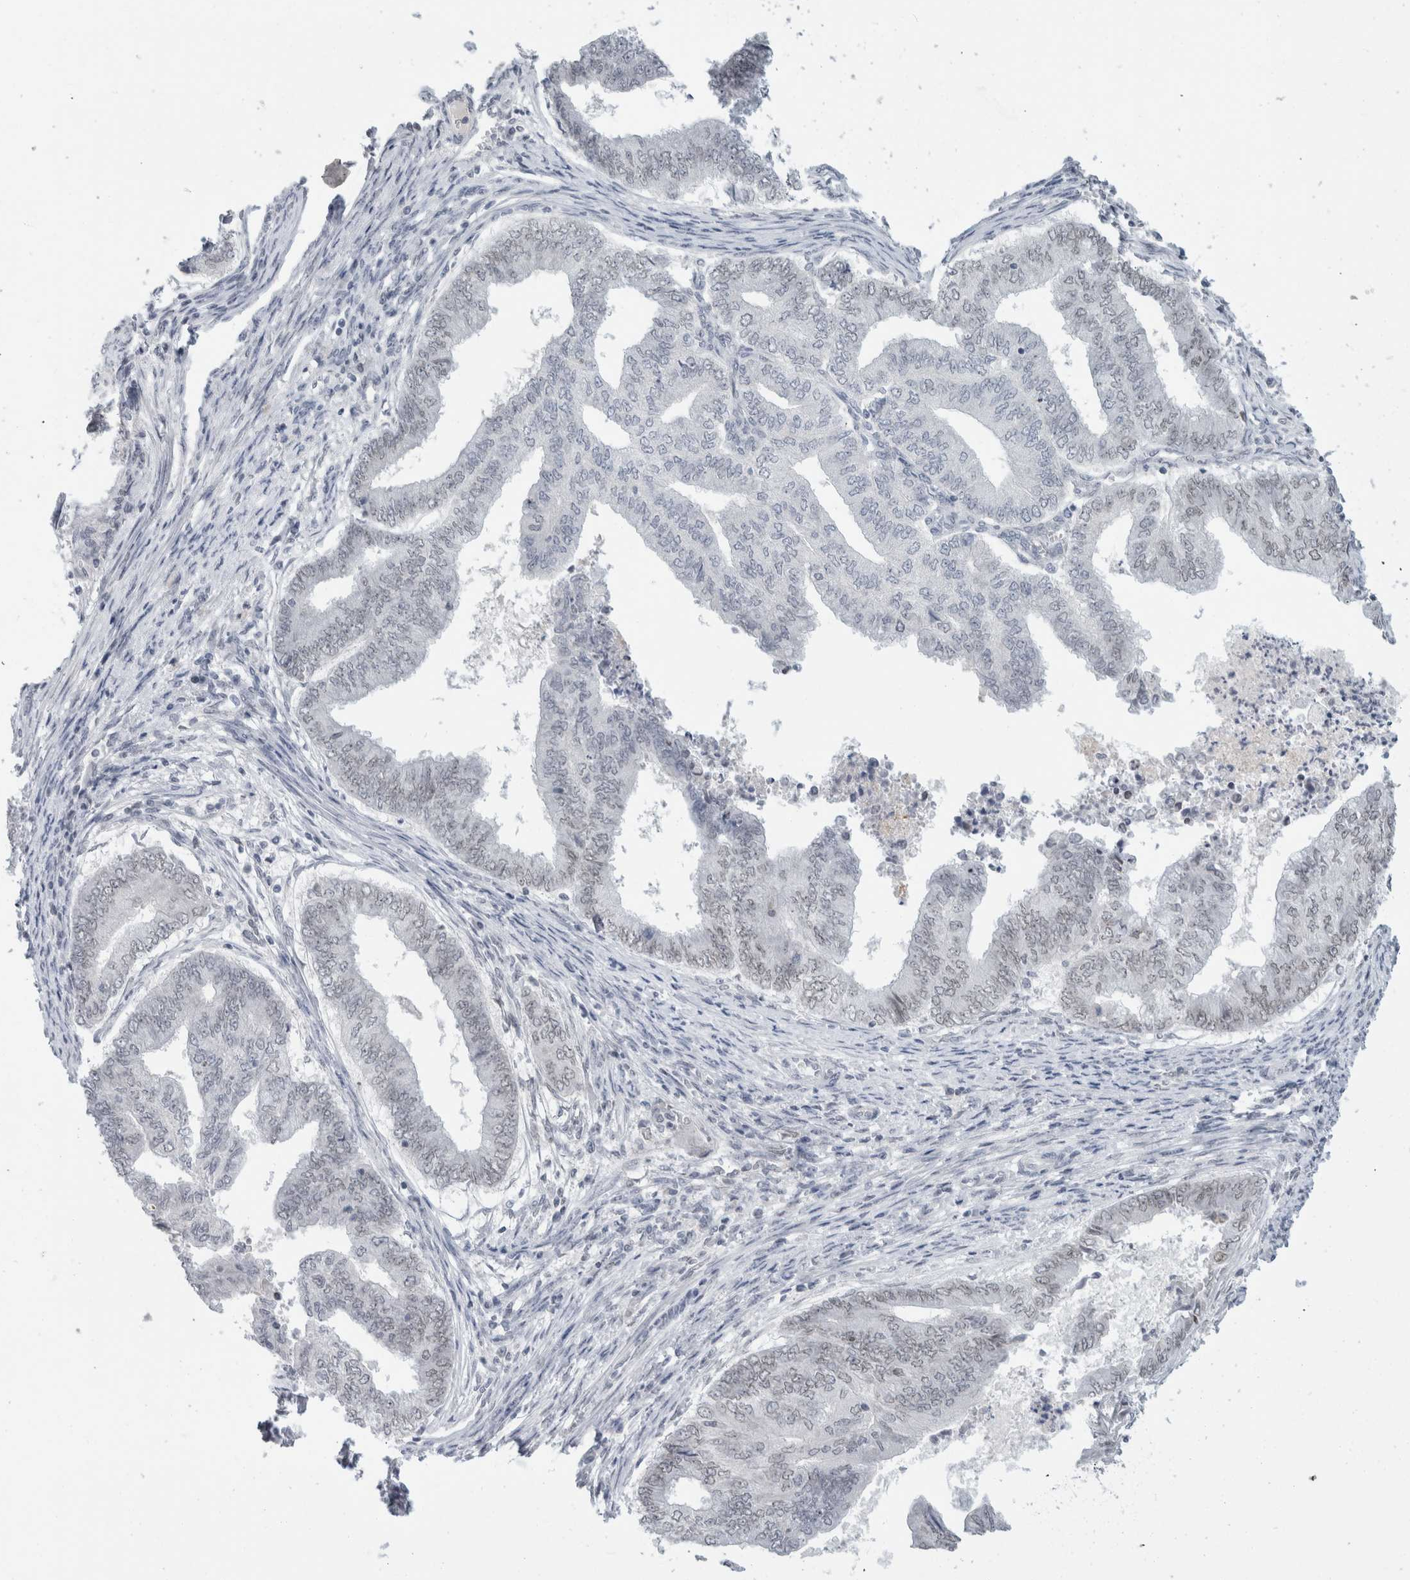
{"staining": {"intensity": "weak", "quantity": "<25%", "location": "nuclear"}, "tissue": "endometrial cancer", "cell_type": "Tumor cells", "image_type": "cancer", "snomed": [{"axis": "morphology", "description": "Polyp, NOS"}, {"axis": "morphology", "description": "Adenocarcinoma, NOS"}, {"axis": "morphology", "description": "Adenoma, NOS"}, {"axis": "topography", "description": "Endometrium"}], "caption": "Adenoma (endometrial) stained for a protein using immunohistochemistry (IHC) reveals no expression tumor cells.", "gene": "ZNF770", "patient": {"sex": "female", "age": 79}}